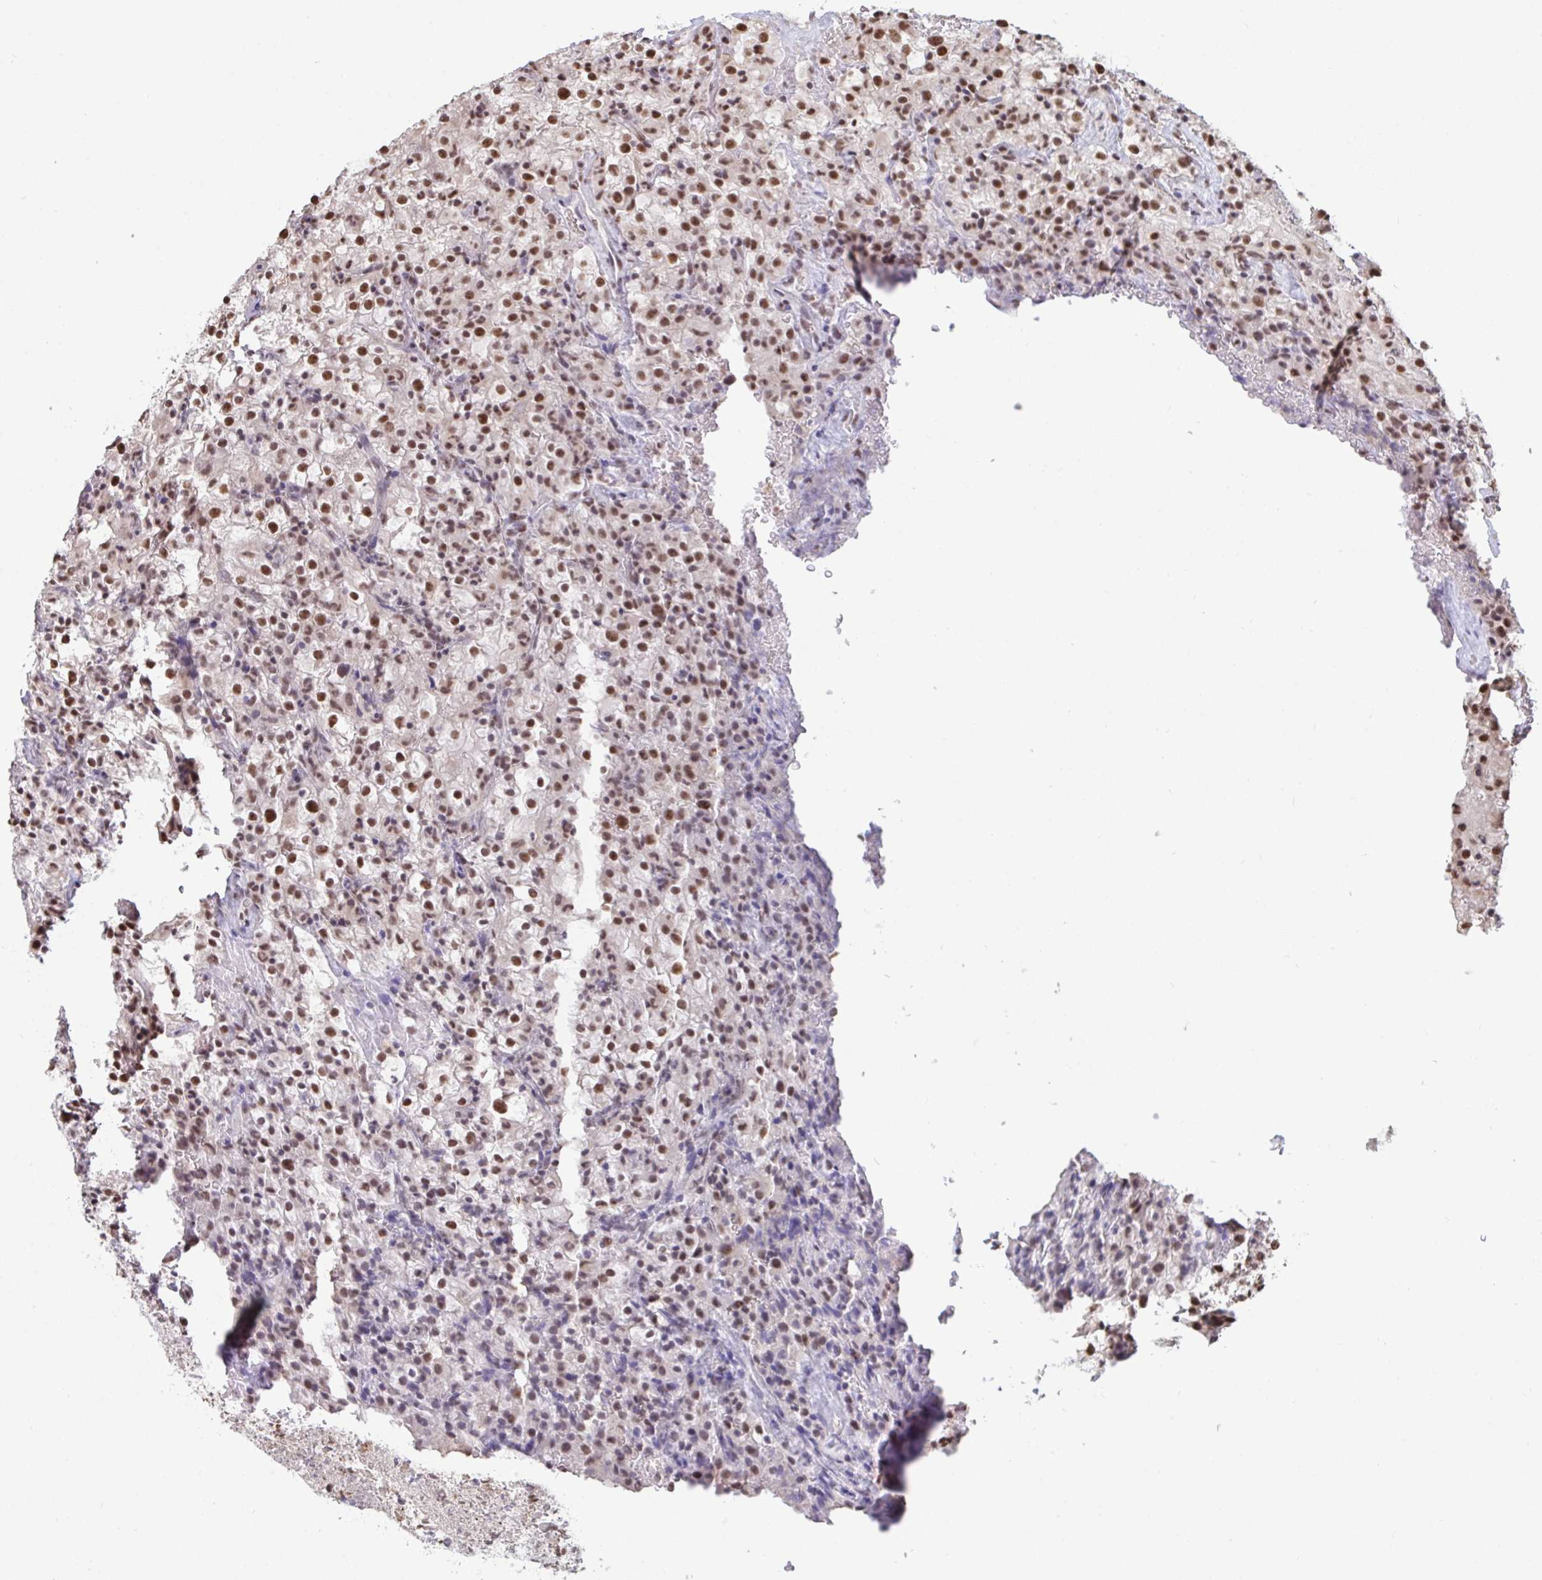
{"staining": {"intensity": "moderate", "quantity": ">75%", "location": "nuclear"}, "tissue": "renal cancer", "cell_type": "Tumor cells", "image_type": "cancer", "snomed": [{"axis": "morphology", "description": "Adenocarcinoma, NOS"}, {"axis": "topography", "description": "Kidney"}], "caption": "Immunohistochemical staining of human renal adenocarcinoma shows medium levels of moderate nuclear positivity in approximately >75% of tumor cells.", "gene": "PUF60", "patient": {"sex": "female", "age": 74}}